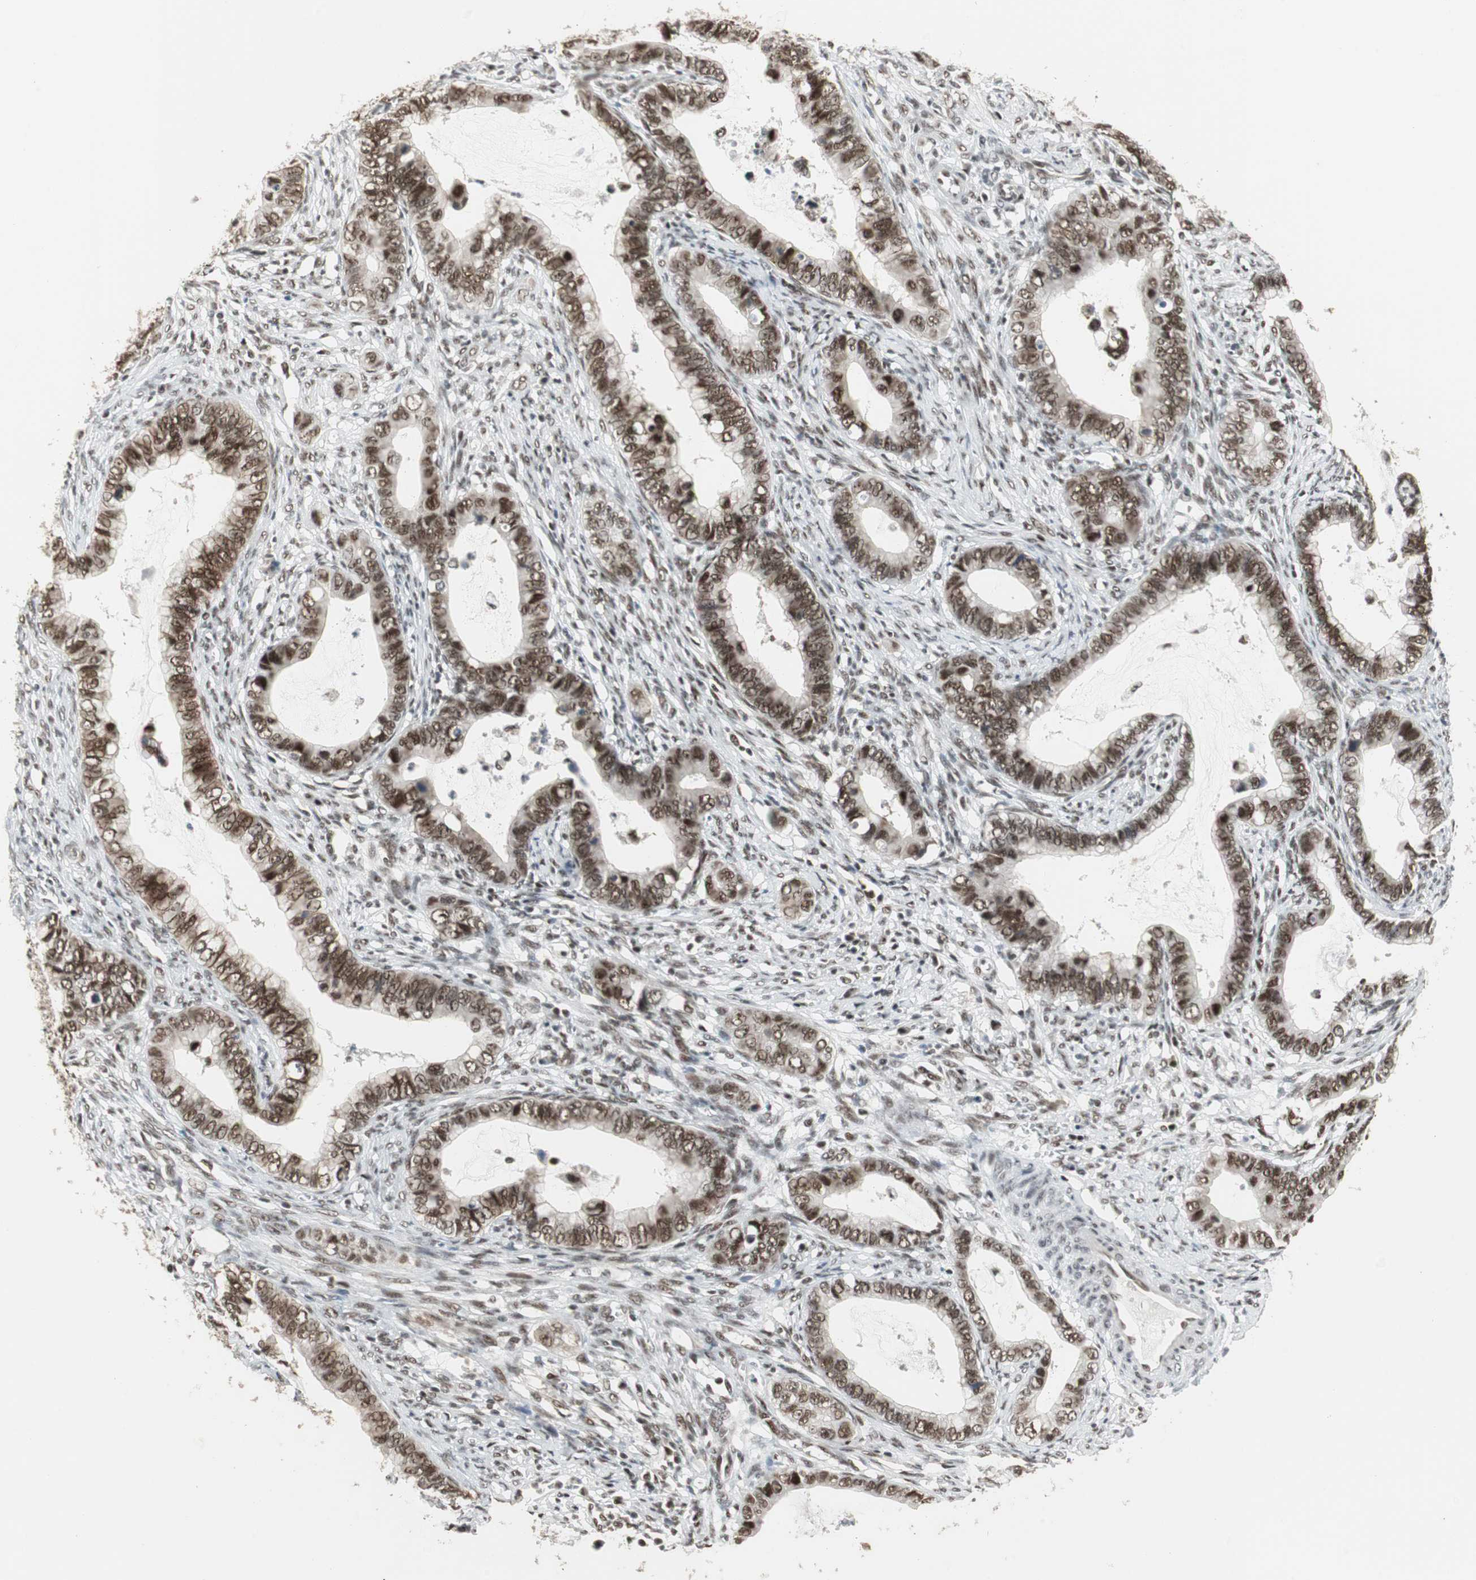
{"staining": {"intensity": "strong", "quantity": ">75%", "location": "nuclear"}, "tissue": "cervical cancer", "cell_type": "Tumor cells", "image_type": "cancer", "snomed": [{"axis": "morphology", "description": "Adenocarcinoma, NOS"}, {"axis": "topography", "description": "Cervix"}], "caption": "Immunohistochemistry image of neoplastic tissue: cervical cancer (adenocarcinoma) stained using immunohistochemistry demonstrates high levels of strong protein expression localized specifically in the nuclear of tumor cells, appearing as a nuclear brown color.", "gene": "RTF1", "patient": {"sex": "female", "age": 44}}